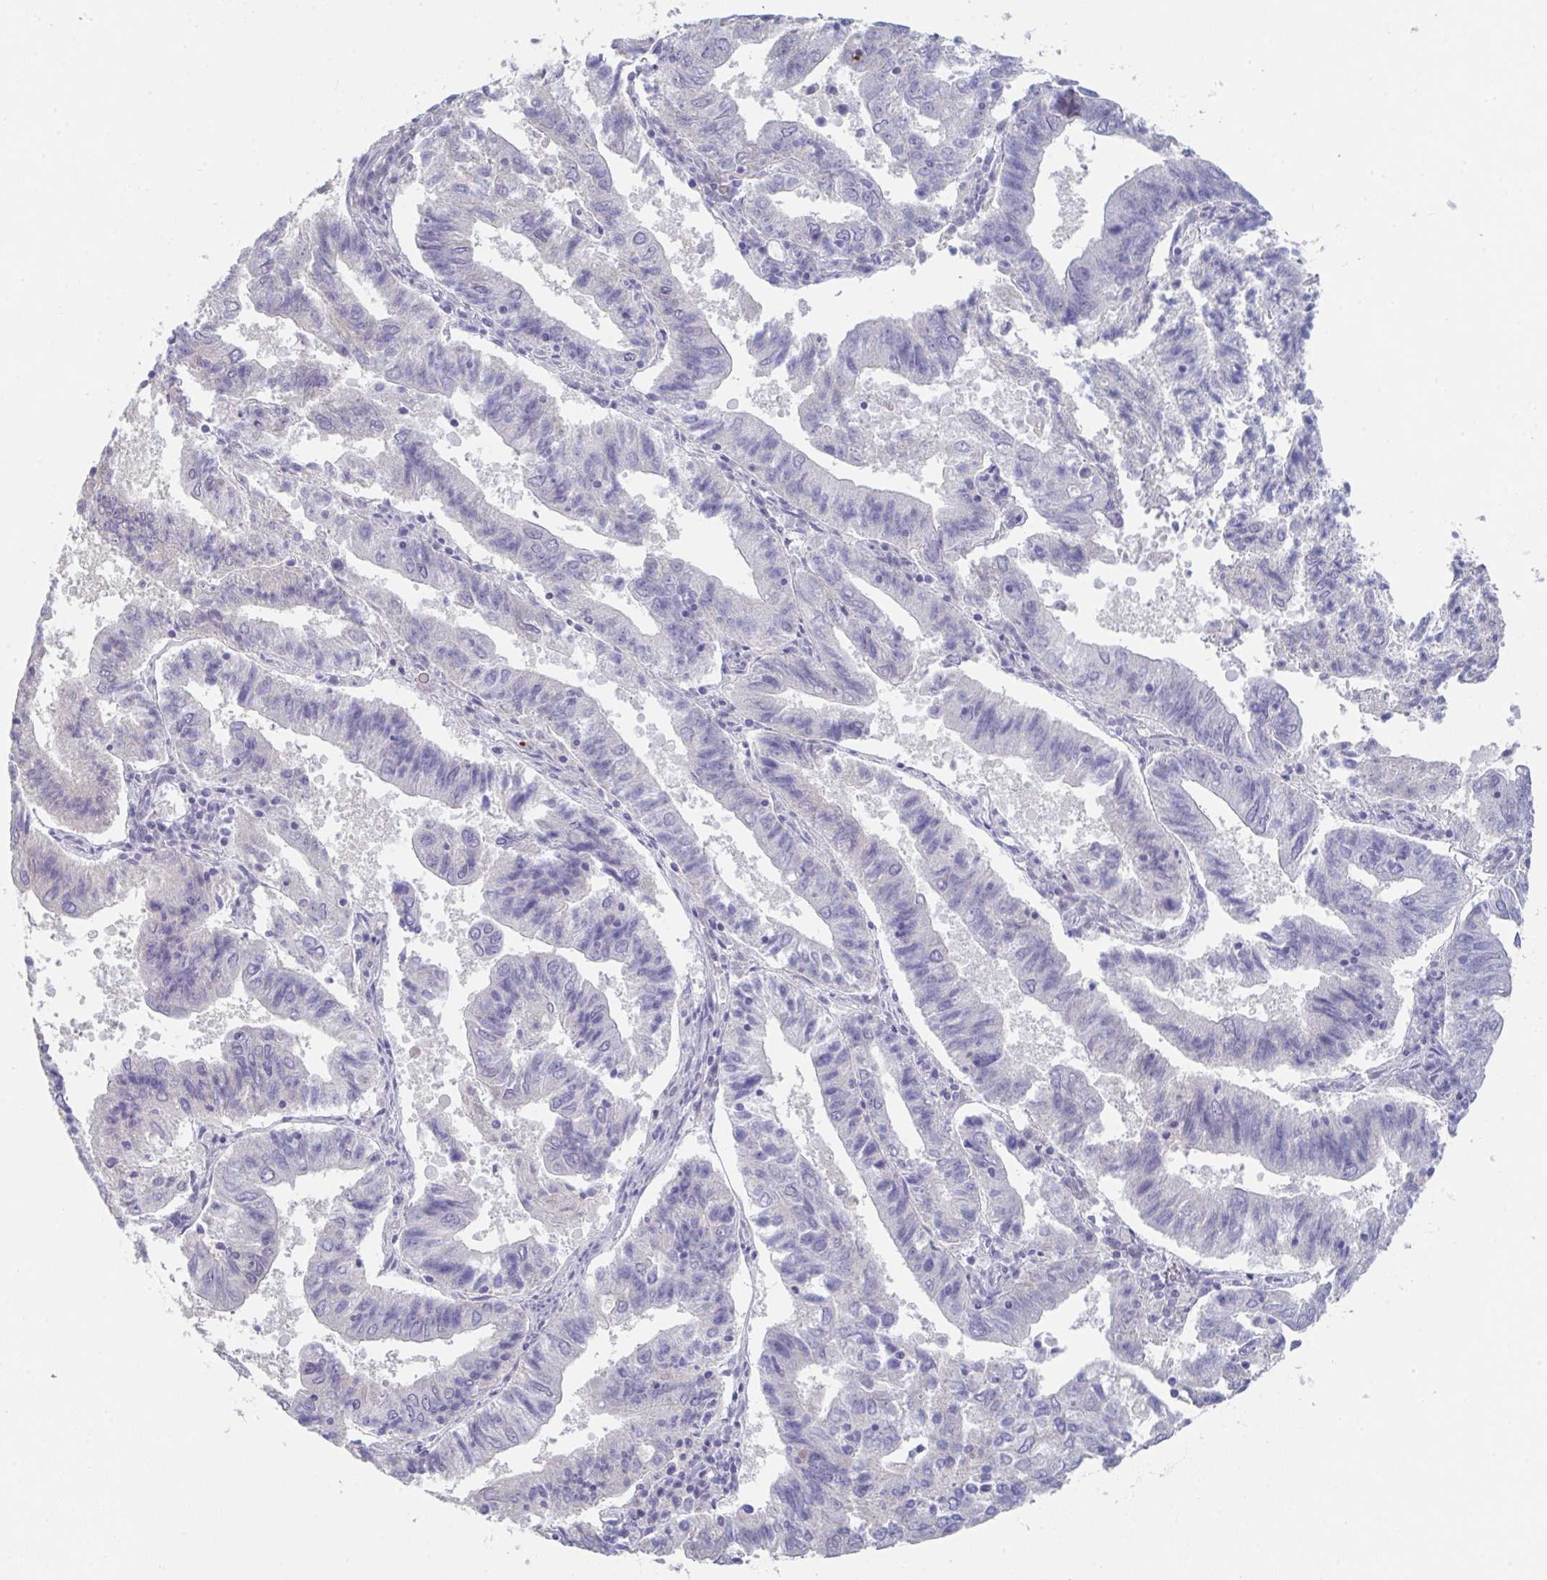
{"staining": {"intensity": "negative", "quantity": "none", "location": "none"}, "tissue": "endometrial cancer", "cell_type": "Tumor cells", "image_type": "cancer", "snomed": [{"axis": "morphology", "description": "Adenocarcinoma, NOS"}, {"axis": "topography", "description": "Endometrium"}], "caption": "There is no significant expression in tumor cells of endometrial cancer (adenocarcinoma).", "gene": "RUBCN", "patient": {"sex": "female", "age": 82}}